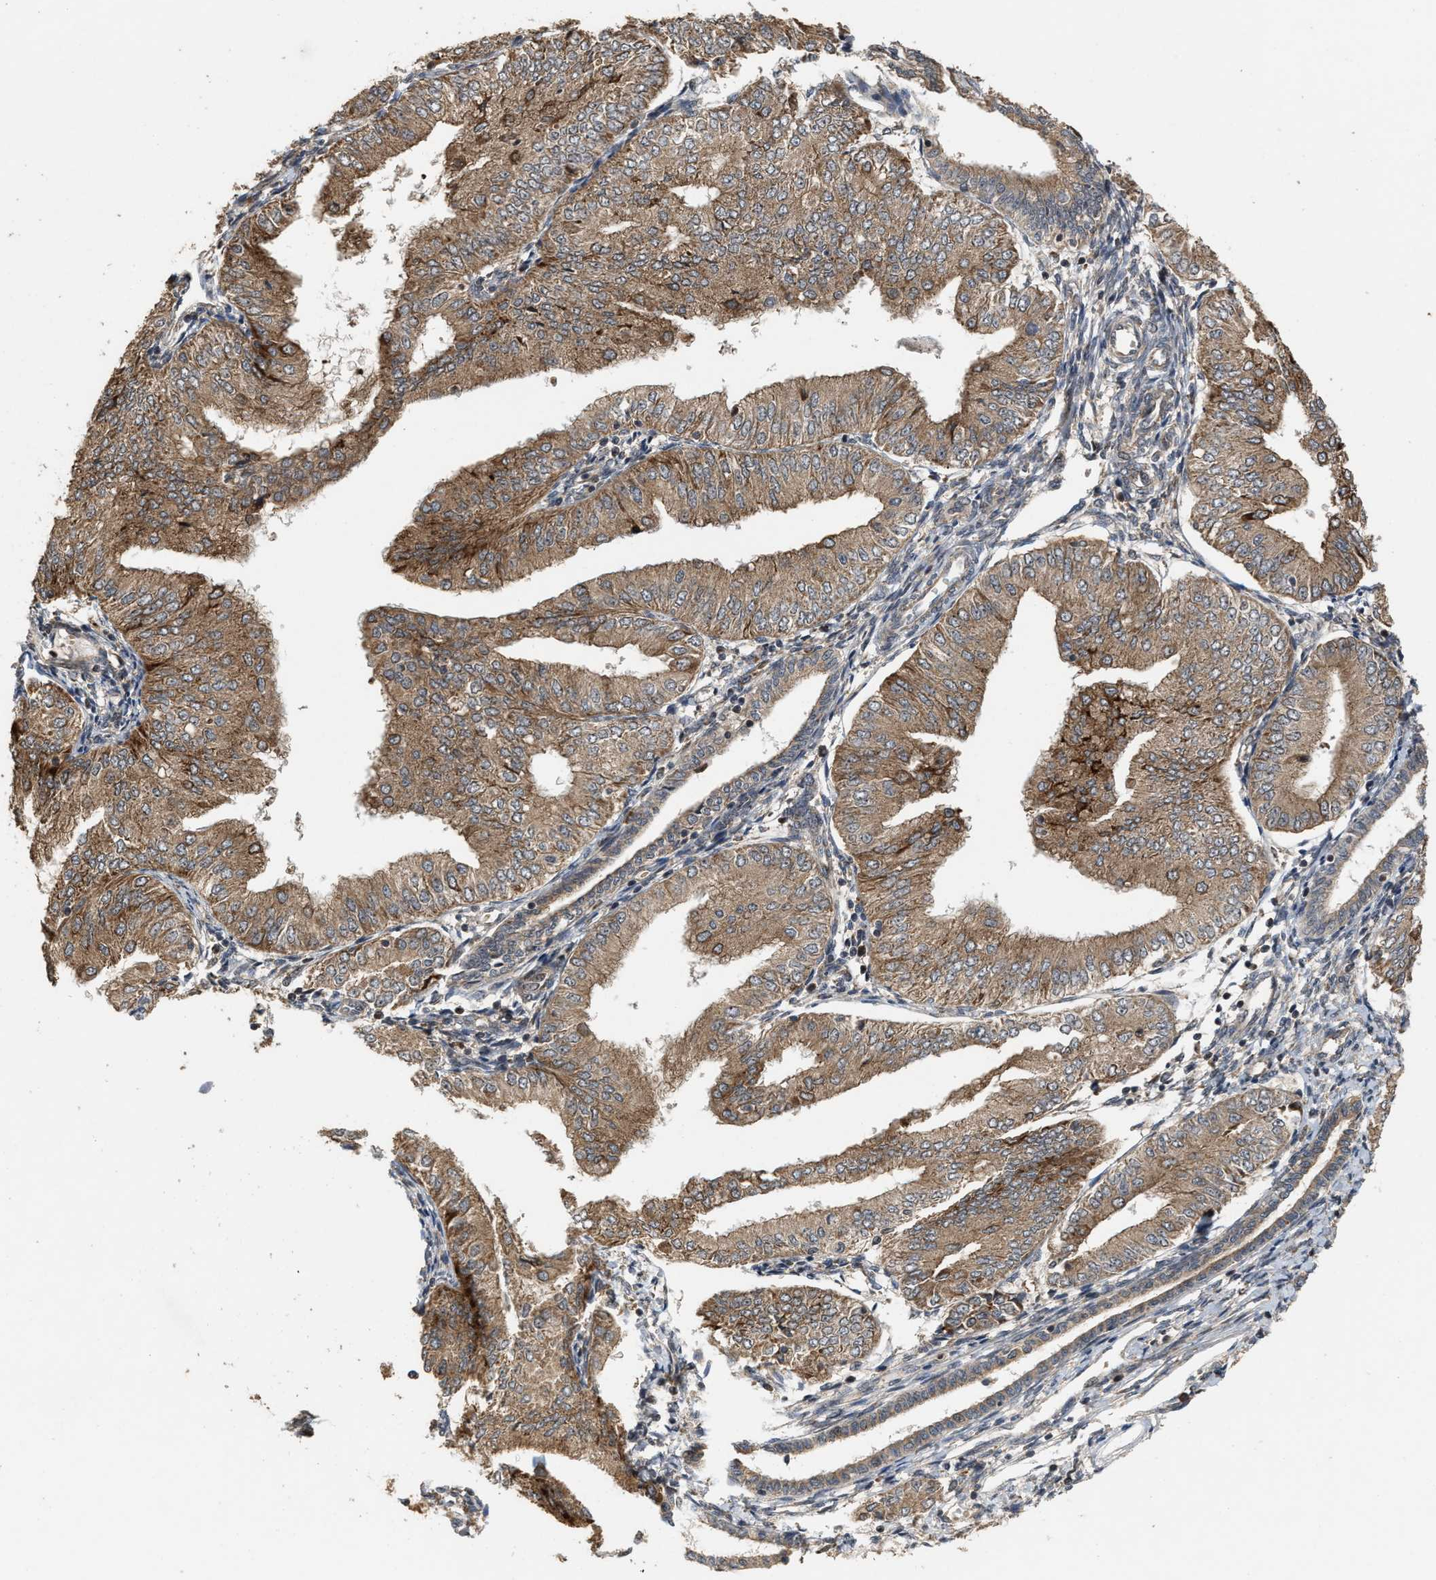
{"staining": {"intensity": "moderate", "quantity": ">75%", "location": "cytoplasmic/membranous"}, "tissue": "endometrial cancer", "cell_type": "Tumor cells", "image_type": "cancer", "snomed": [{"axis": "morphology", "description": "Adenocarcinoma, NOS"}, {"axis": "topography", "description": "Endometrium"}], "caption": "Adenocarcinoma (endometrial) was stained to show a protein in brown. There is medium levels of moderate cytoplasmic/membranous positivity in about >75% of tumor cells.", "gene": "ELP2", "patient": {"sex": "female", "age": 53}}